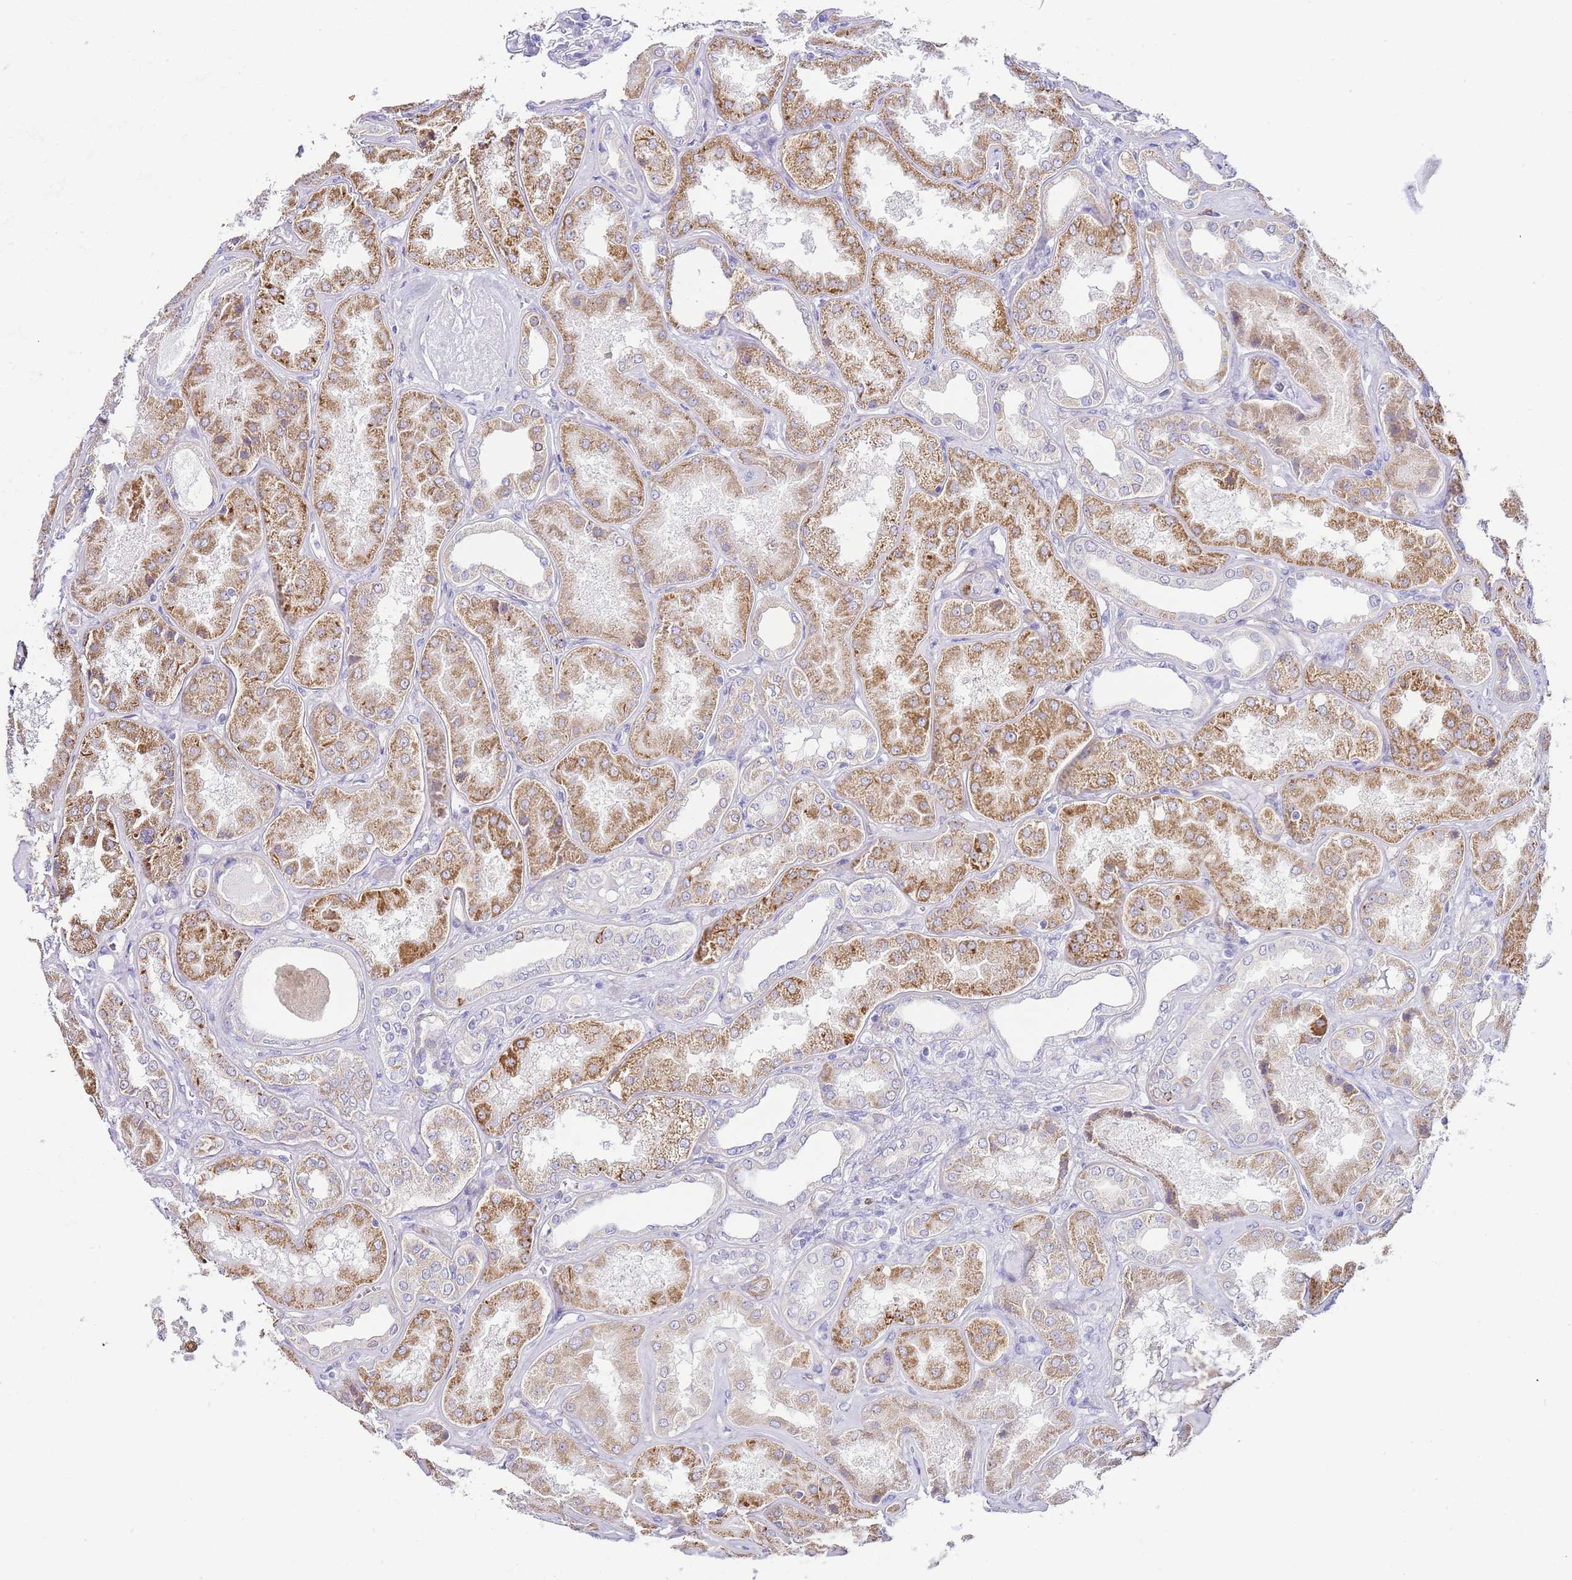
{"staining": {"intensity": "negative", "quantity": "none", "location": "none"}, "tissue": "kidney", "cell_type": "Cells in glomeruli", "image_type": "normal", "snomed": [{"axis": "morphology", "description": "Normal tissue, NOS"}, {"axis": "topography", "description": "Kidney"}], "caption": "IHC image of normal kidney stained for a protein (brown), which exhibits no positivity in cells in glomeruli.", "gene": "PDCD7", "patient": {"sex": "female", "age": 56}}